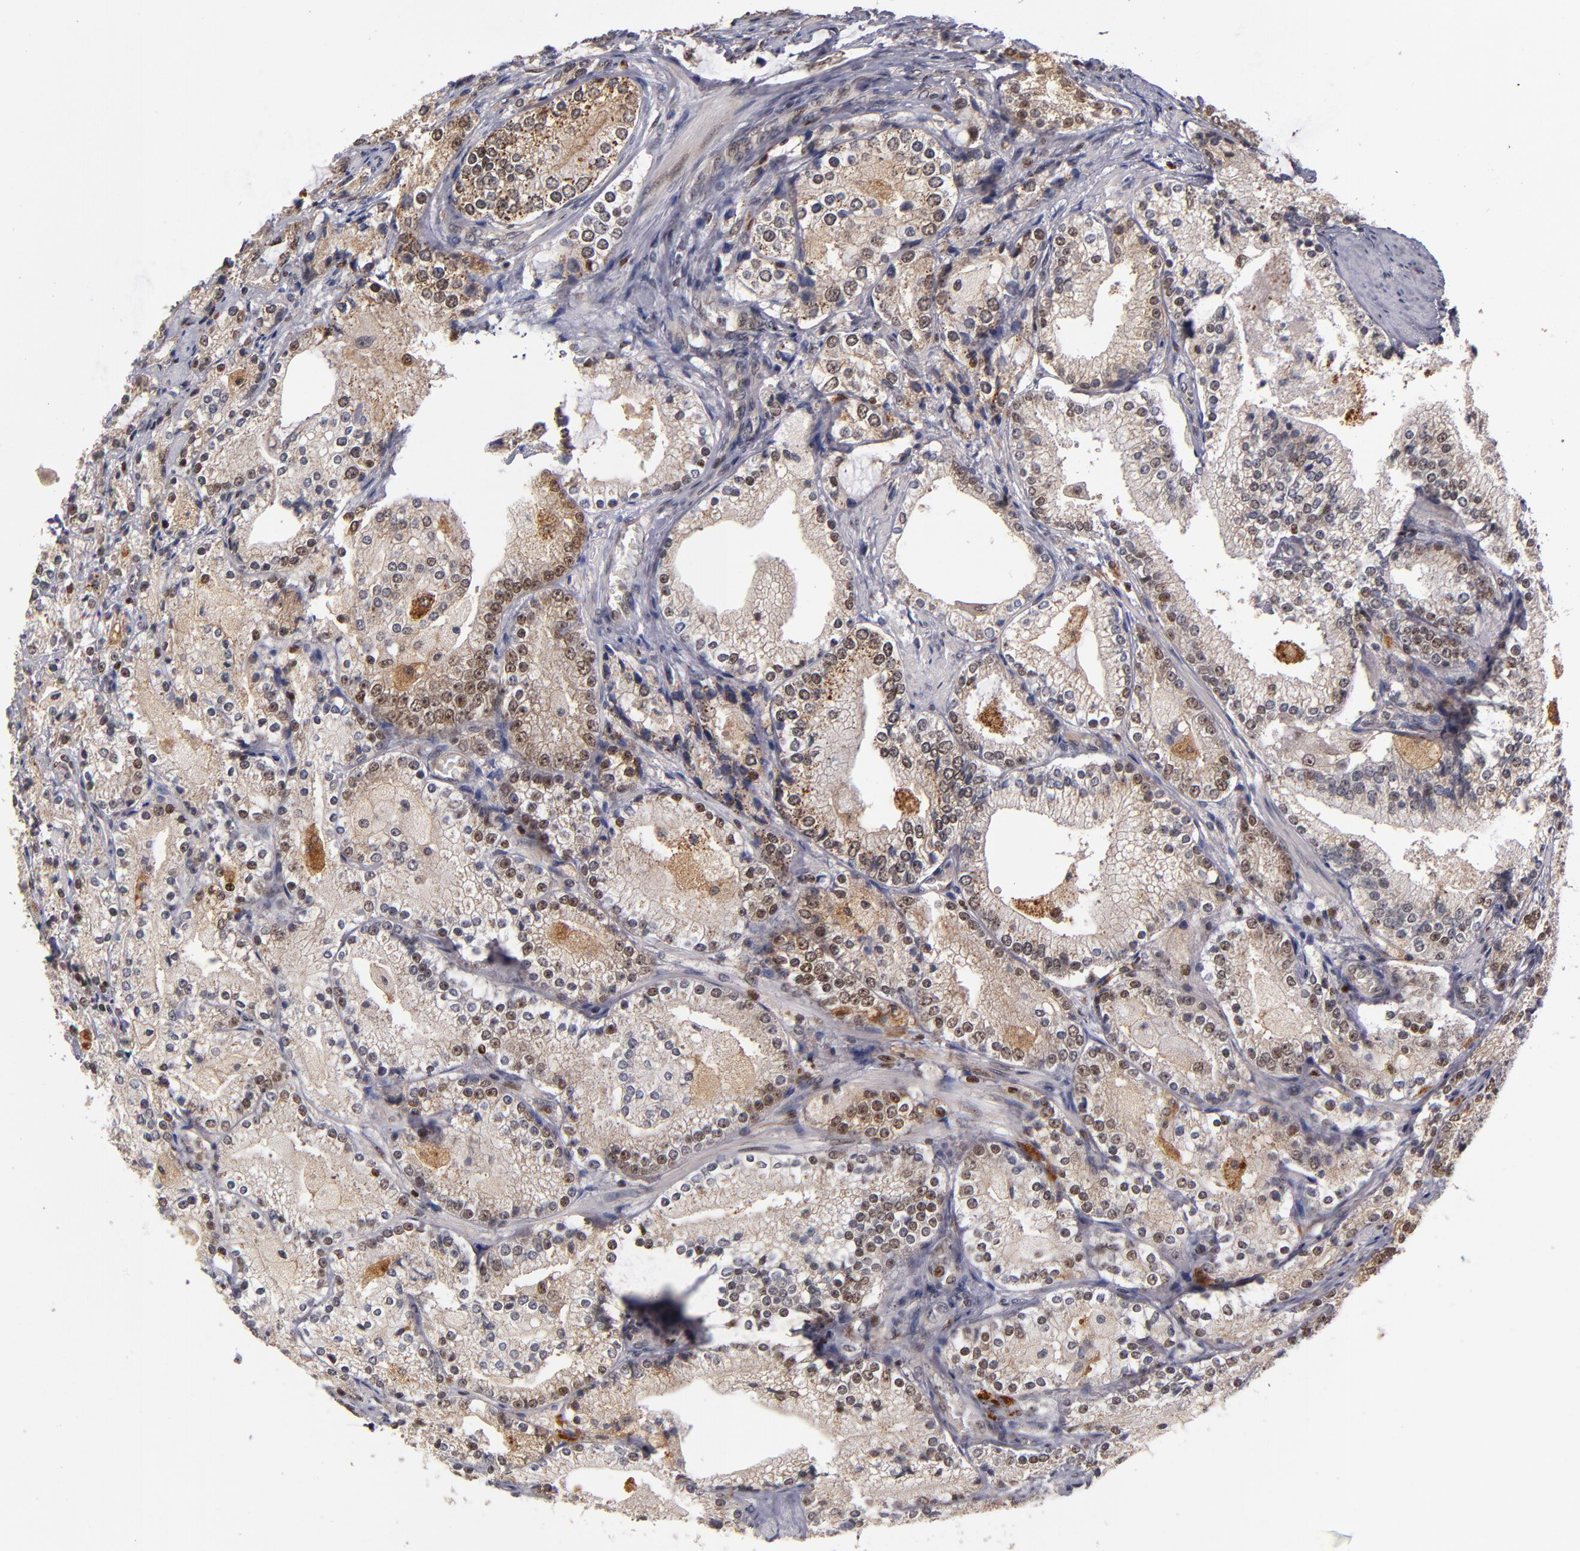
{"staining": {"intensity": "weak", "quantity": "25%-75%", "location": "nuclear"}, "tissue": "prostate cancer", "cell_type": "Tumor cells", "image_type": "cancer", "snomed": [{"axis": "morphology", "description": "Adenocarcinoma, High grade"}, {"axis": "topography", "description": "Prostate"}], "caption": "Immunohistochemical staining of prostate cancer (high-grade adenocarcinoma) reveals weak nuclear protein positivity in approximately 25%-75% of tumor cells.", "gene": "KDM6A", "patient": {"sex": "male", "age": 63}}